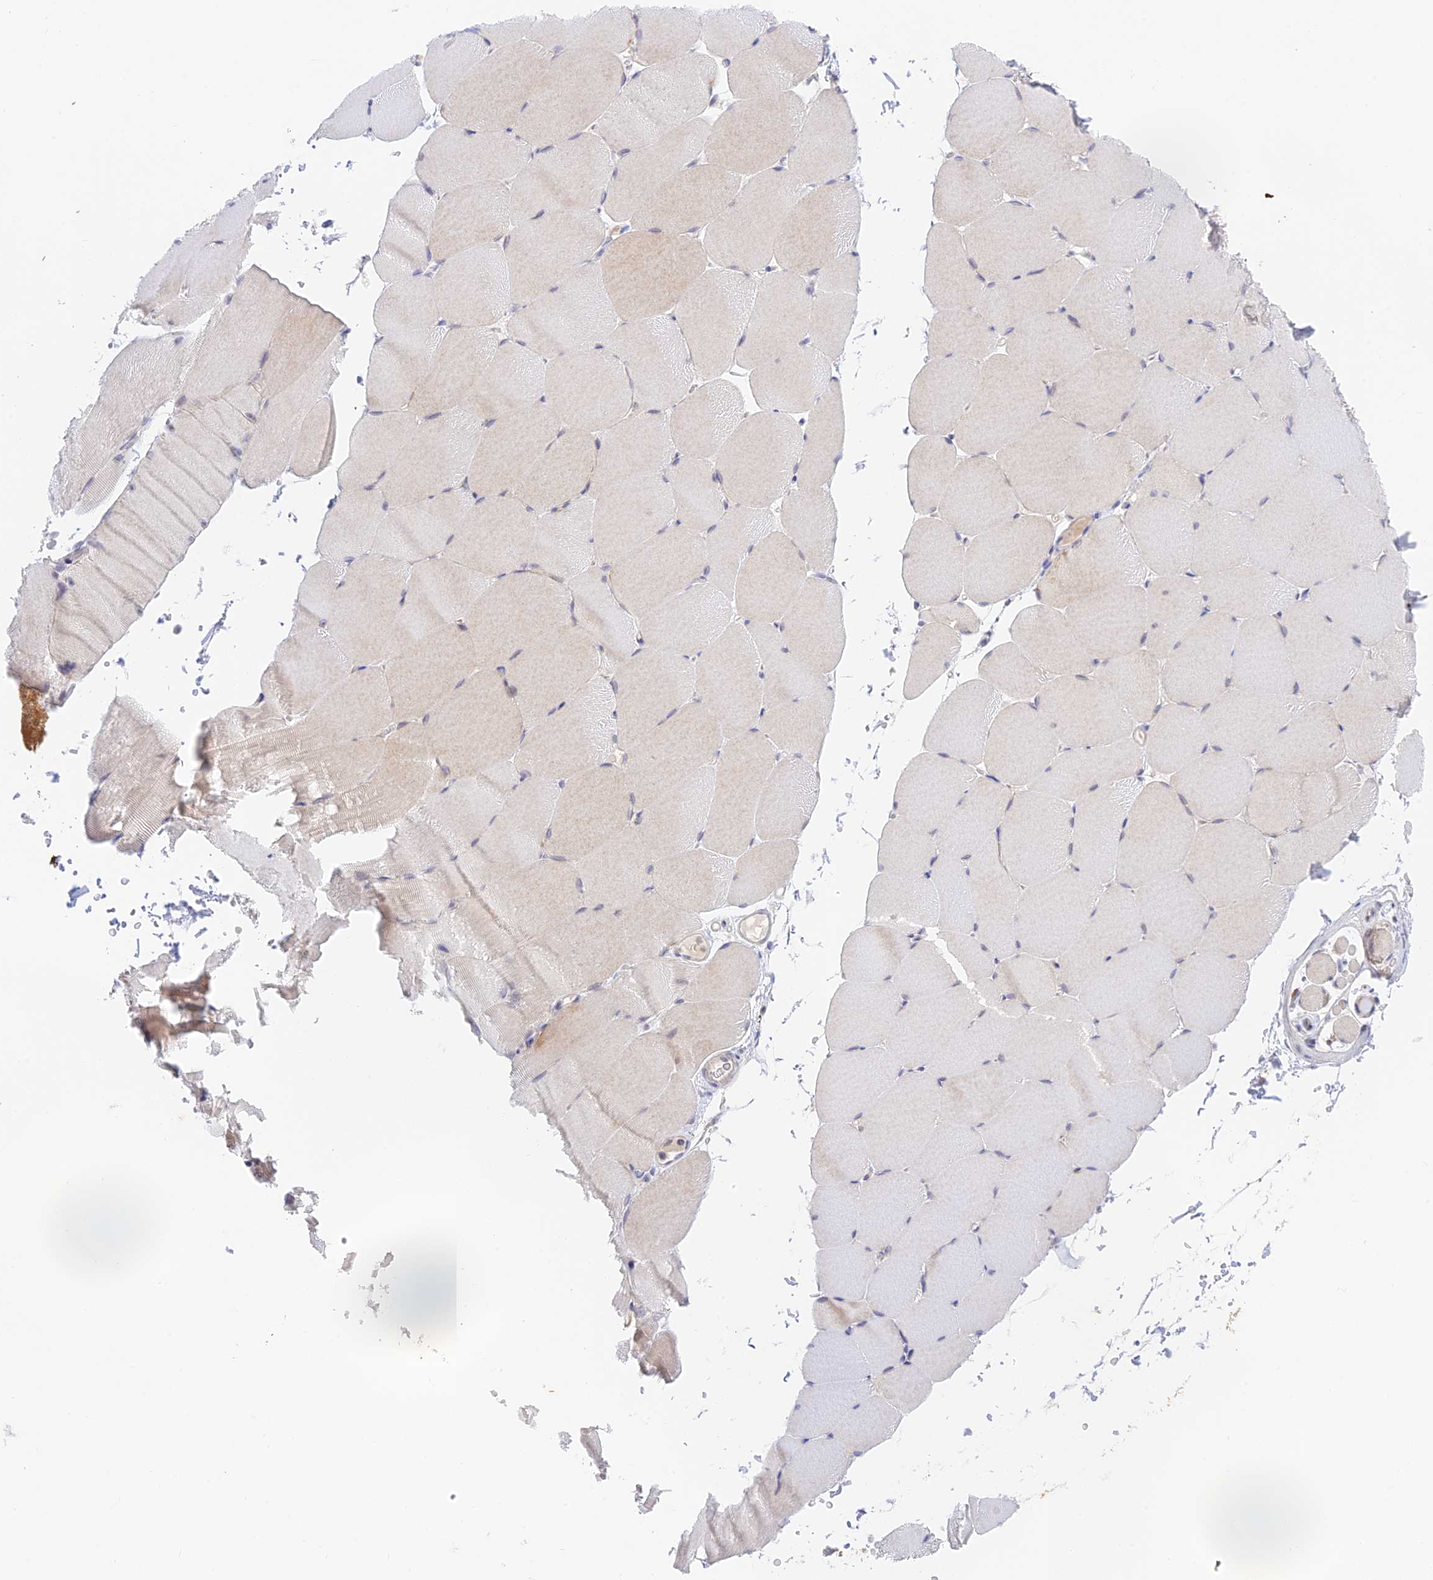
{"staining": {"intensity": "negative", "quantity": "none", "location": "none"}, "tissue": "skeletal muscle", "cell_type": "Myocytes", "image_type": "normal", "snomed": [{"axis": "morphology", "description": "Normal tissue, NOS"}, {"axis": "topography", "description": "Skeletal muscle"}, {"axis": "topography", "description": "Parathyroid gland"}], "caption": "This histopathology image is of benign skeletal muscle stained with immunohistochemistry (IHC) to label a protein in brown with the nuclei are counter-stained blue. There is no positivity in myocytes.", "gene": "CAMSAP3", "patient": {"sex": "female", "age": 37}}